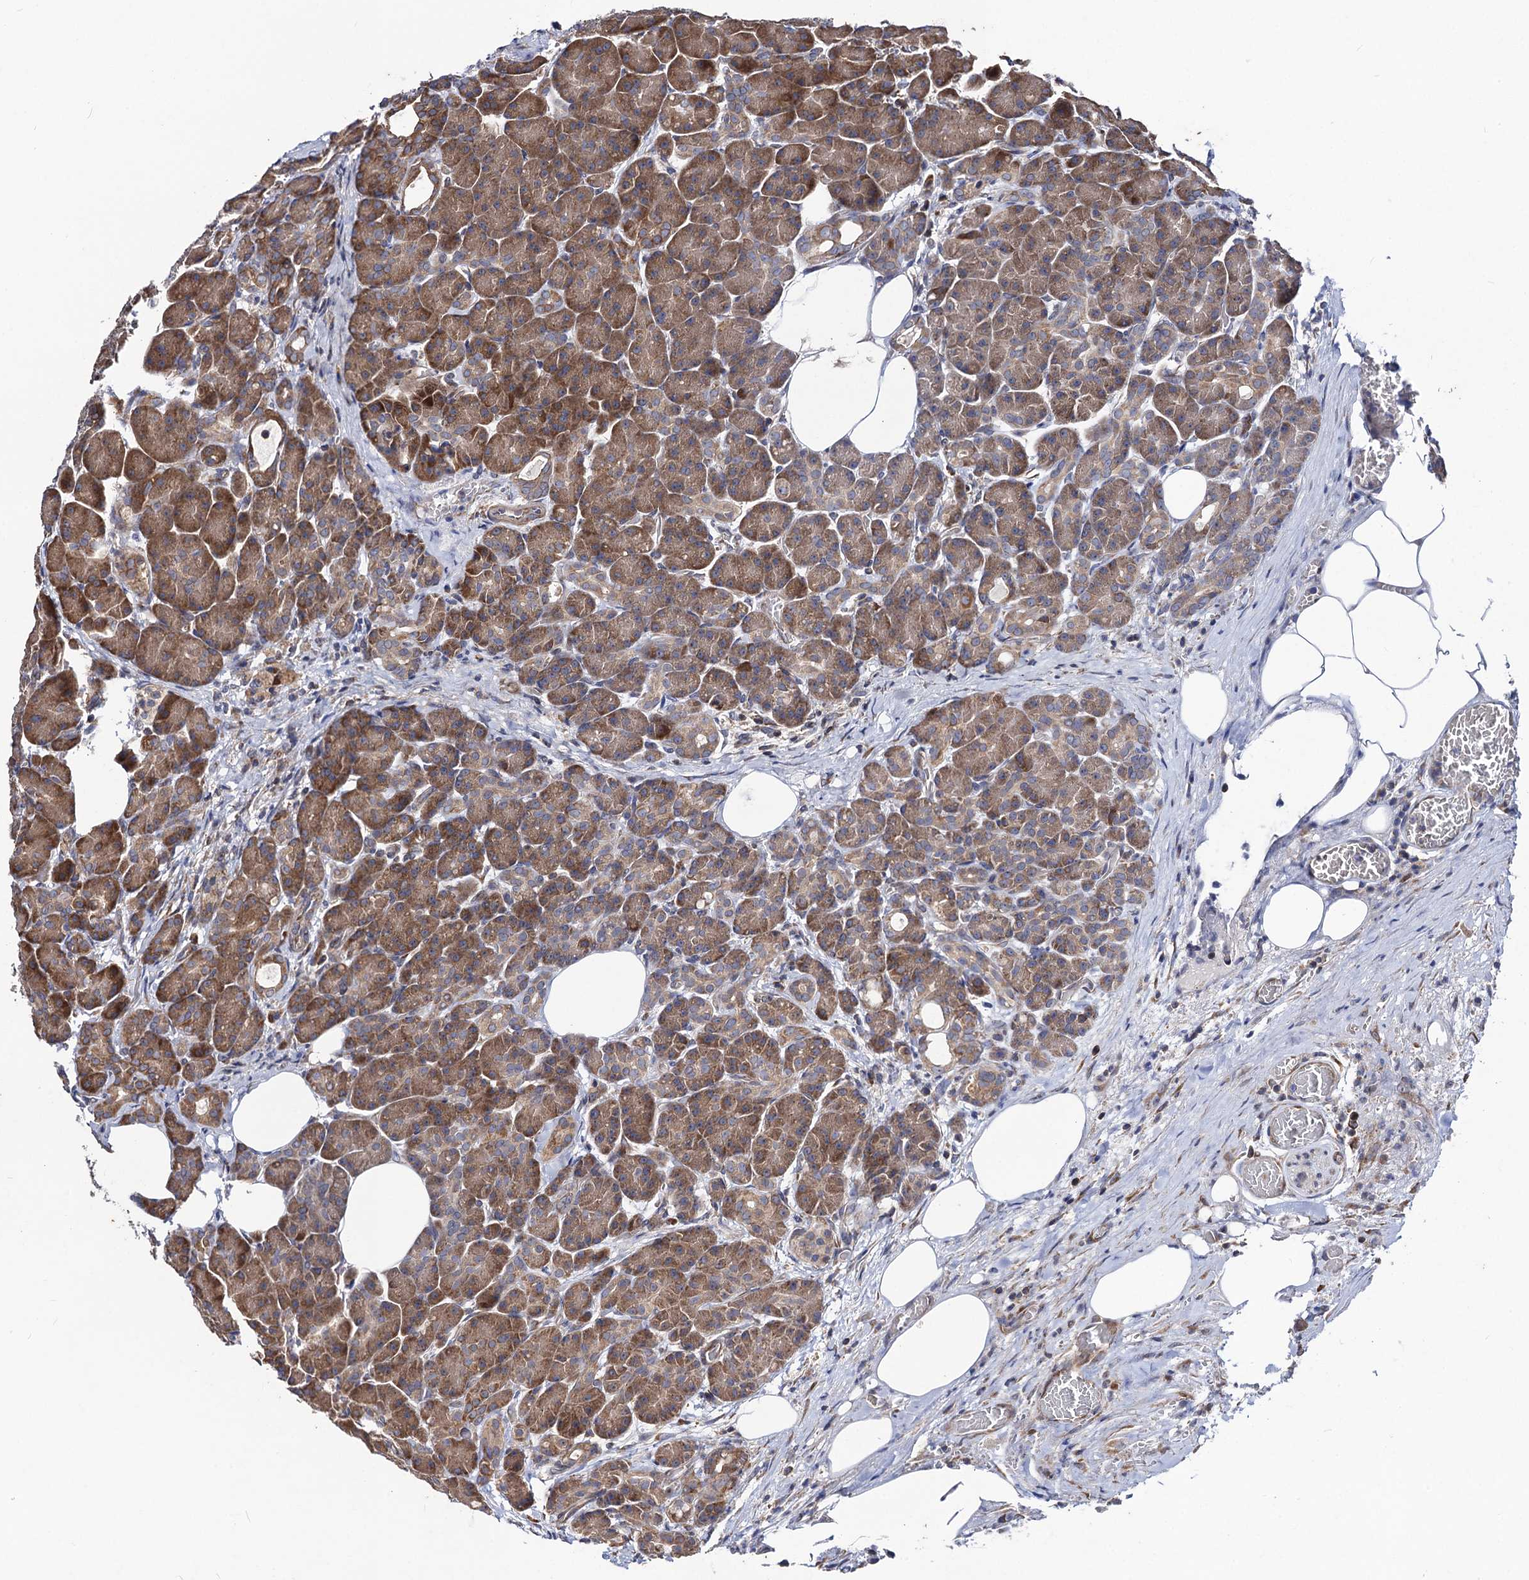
{"staining": {"intensity": "moderate", "quantity": ">75%", "location": "cytoplasmic/membranous"}, "tissue": "pancreas", "cell_type": "Exocrine glandular cells", "image_type": "normal", "snomed": [{"axis": "morphology", "description": "Normal tissue, NOS"}, {"axis": "topography", "description": "Pancreas"}], "caption": "This image exhibits immunohistochemistry staining of normal pancreas, with medium moderate cytoplasmic/membranous expression in about >75% of exocrine glandular cells.", "gene": "DYDC1", "patient": {"sex": "male", "age": 63}}